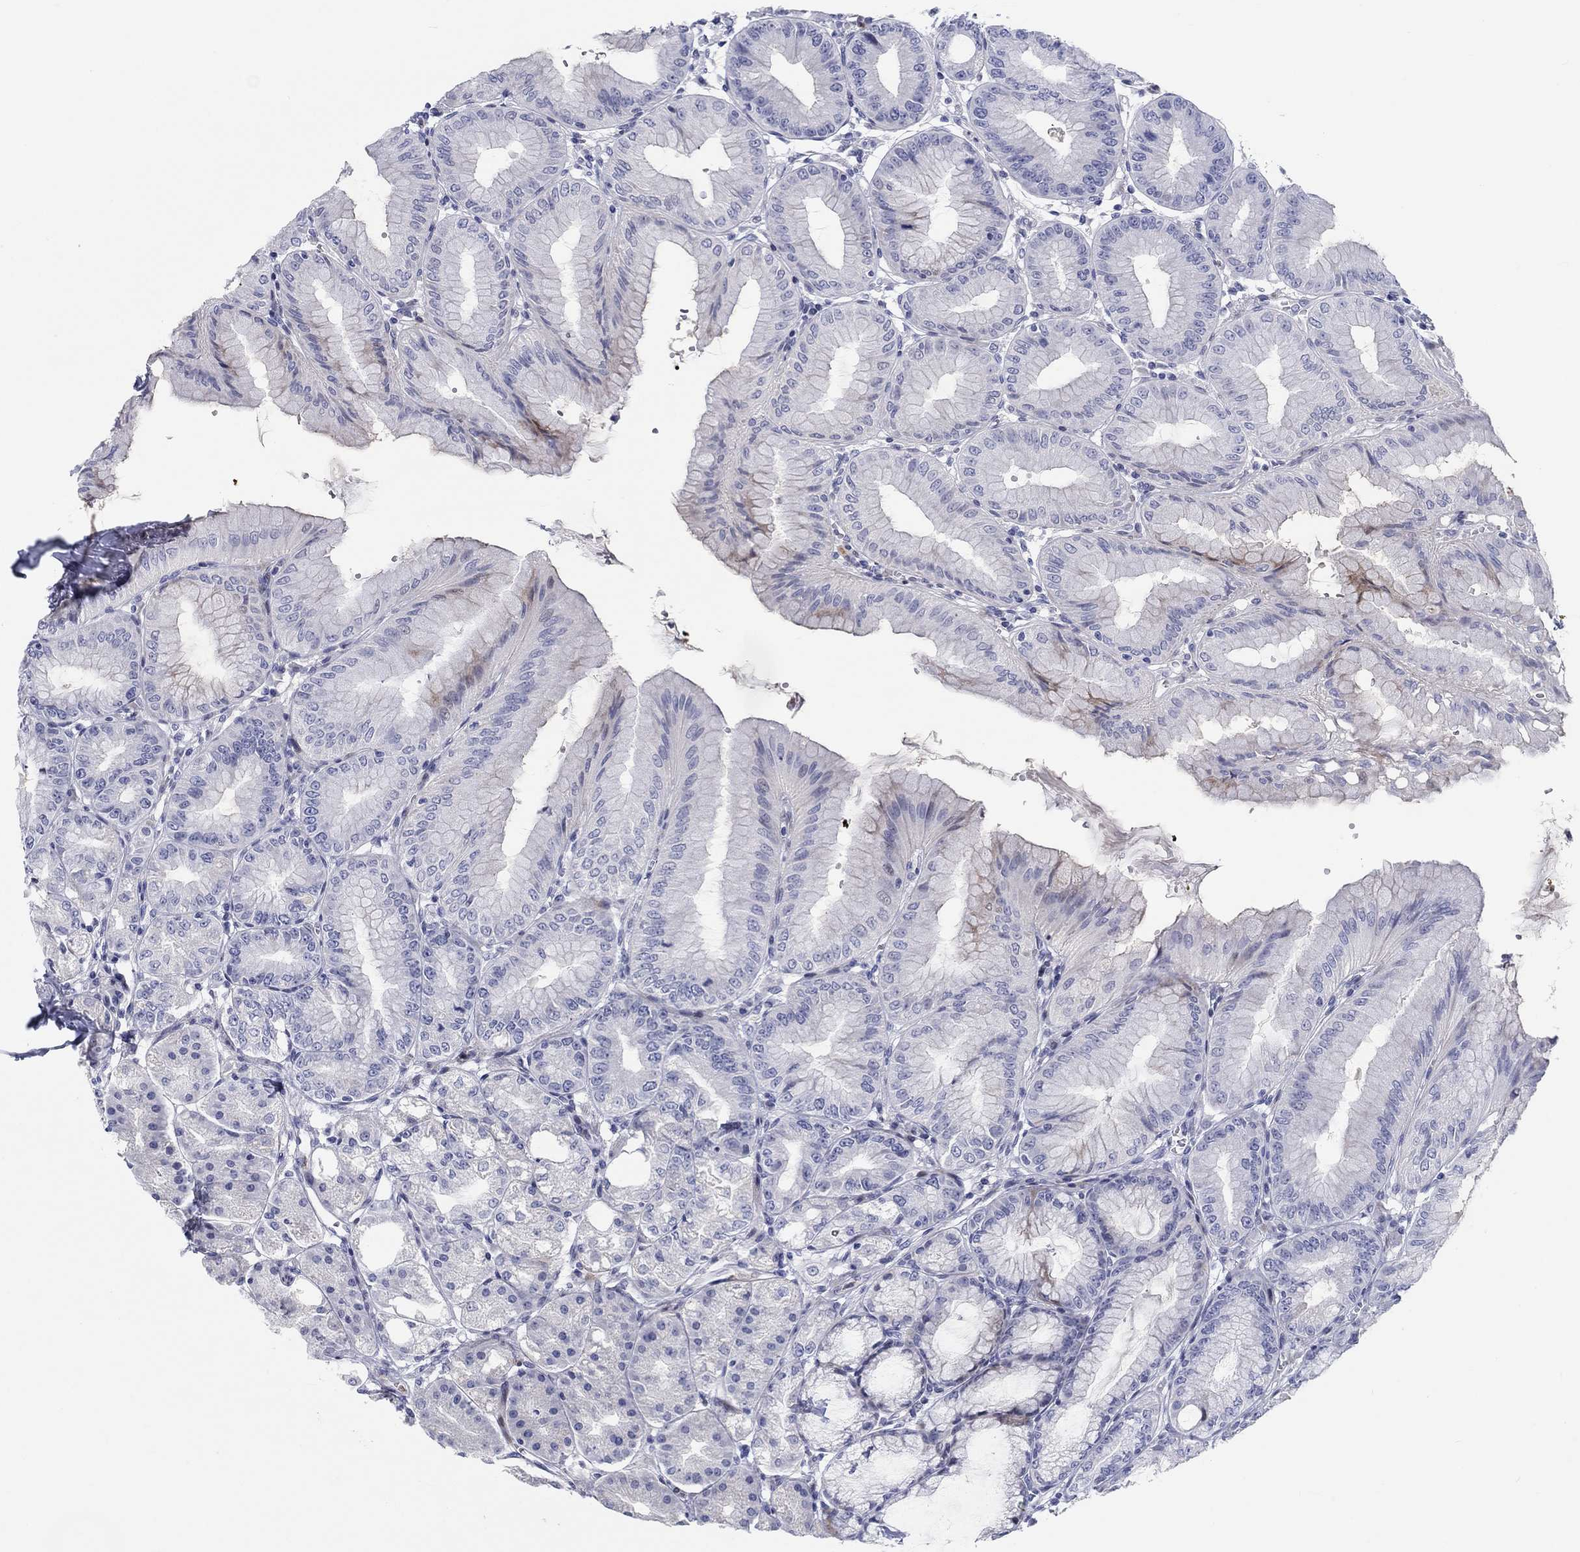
{"staining": {"intensity": "moderate", "quantity": "<25%", "location": "cytoplasmic/membranous"}, "tissue": "stomach", "cell_type": "Glandular cells", "image_type": "normal", "snomed": [{"axis": "morphology", "description": "Normal tissue, NOS"}, {"axis": "topography", "description": "Stomach"}], "caption": "A micrograph of human stomach stained for a protein reveals moderate cytoplasmic/membranous brown staining in glandular cells.", "gene": "ARHGAP36", "patient": {"sex": "male", "age": 71}}